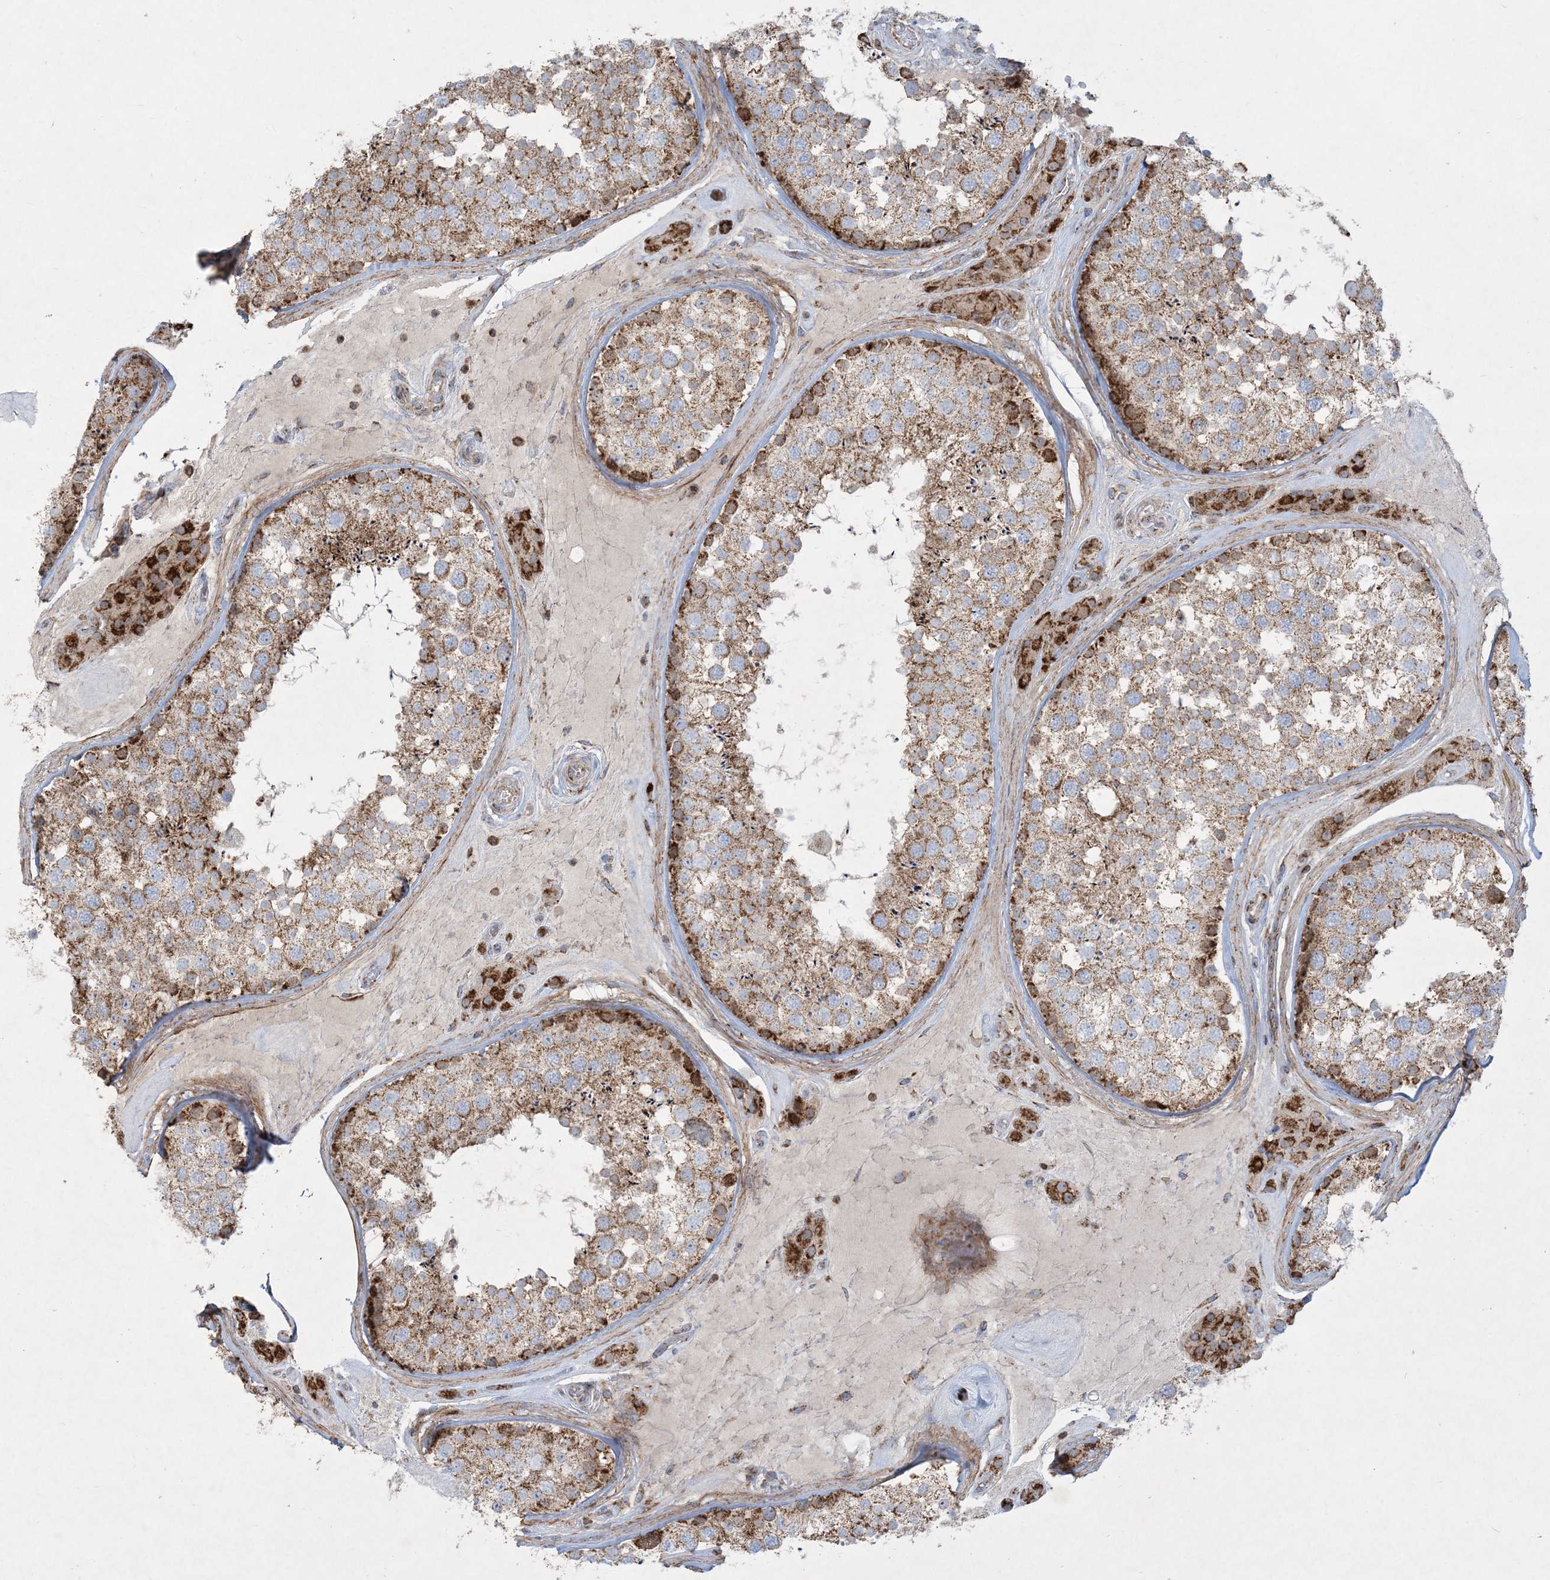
{"staining": {"intensity": "moderate", "quantity": ">75%", "location": "cytoplasmic/membranous"}, "tissue": "testis", "cell_type": "Cells in seminiferous ducts", "image_type": "normal", "snomed": [{"axis": "morphology", "description": "Normal tissue, NOS"}, {"axis": "topography", "description": "Testis"}], "caption": "Immunohistochemical staining of unremarkable testis shows moderate cytoplasmic/membranous protein expression in approximately >75% of cells in seminiferous ducts.", "gene": "BEND4", "patient": {"sex": "male", "age": 46}}